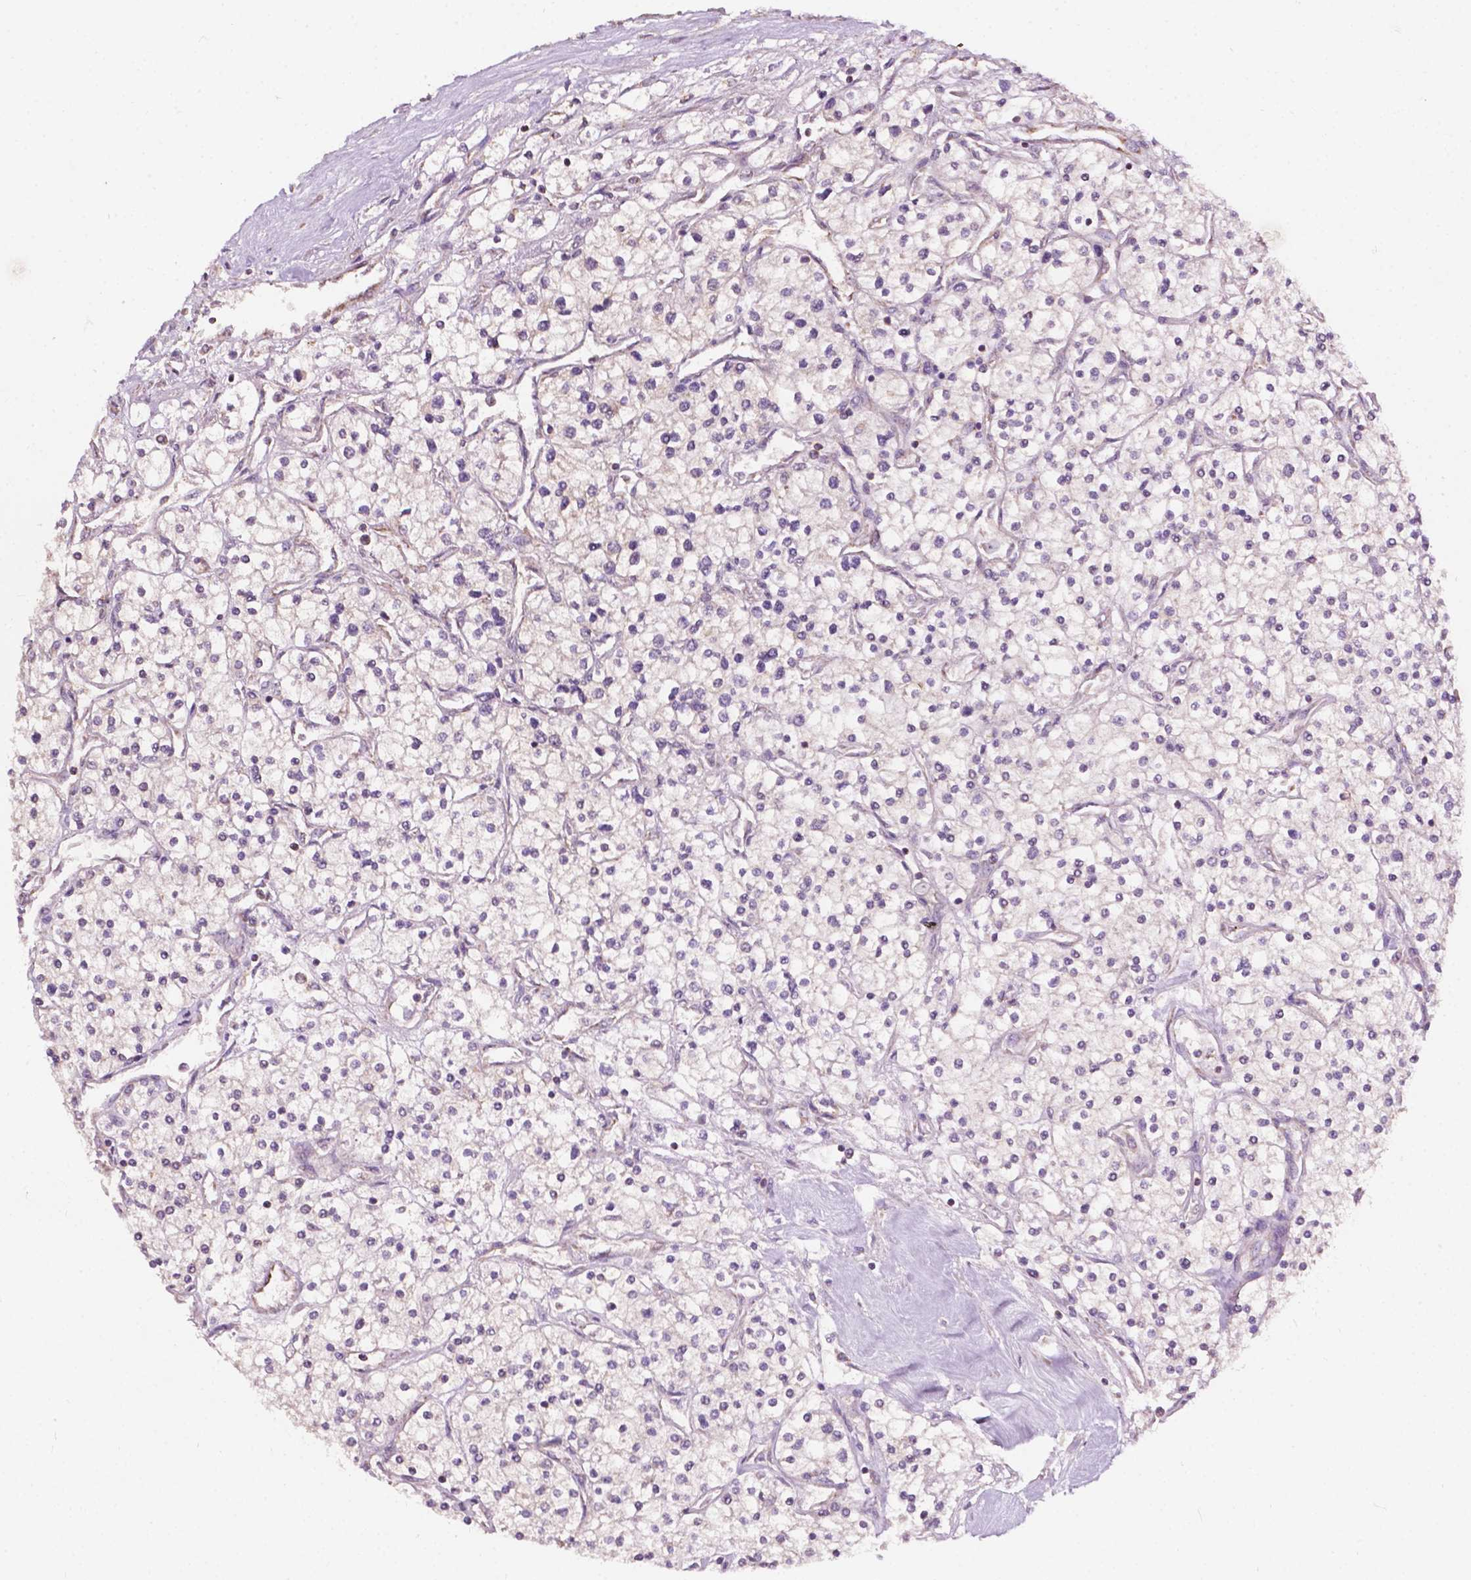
{"staining": {"intensity": "negative", "quantity": "none", "location": "none"}, "tissue": "renal cancer", "cell_type": "Tumor cells", "image_type": "cancer", "snomed": [{"axis": "morphology", "description": "Adenocarcinoma, NOS"}, {"axis": "topography", "description": "Kidney"}], "caption": "Renal cancer (adenocarcinoma) stained for a protein using immunohistochemistry reveals no expression tumor cells.", "gene": "NDUFA10", "patient": {"sex": "male", "age": 80}}